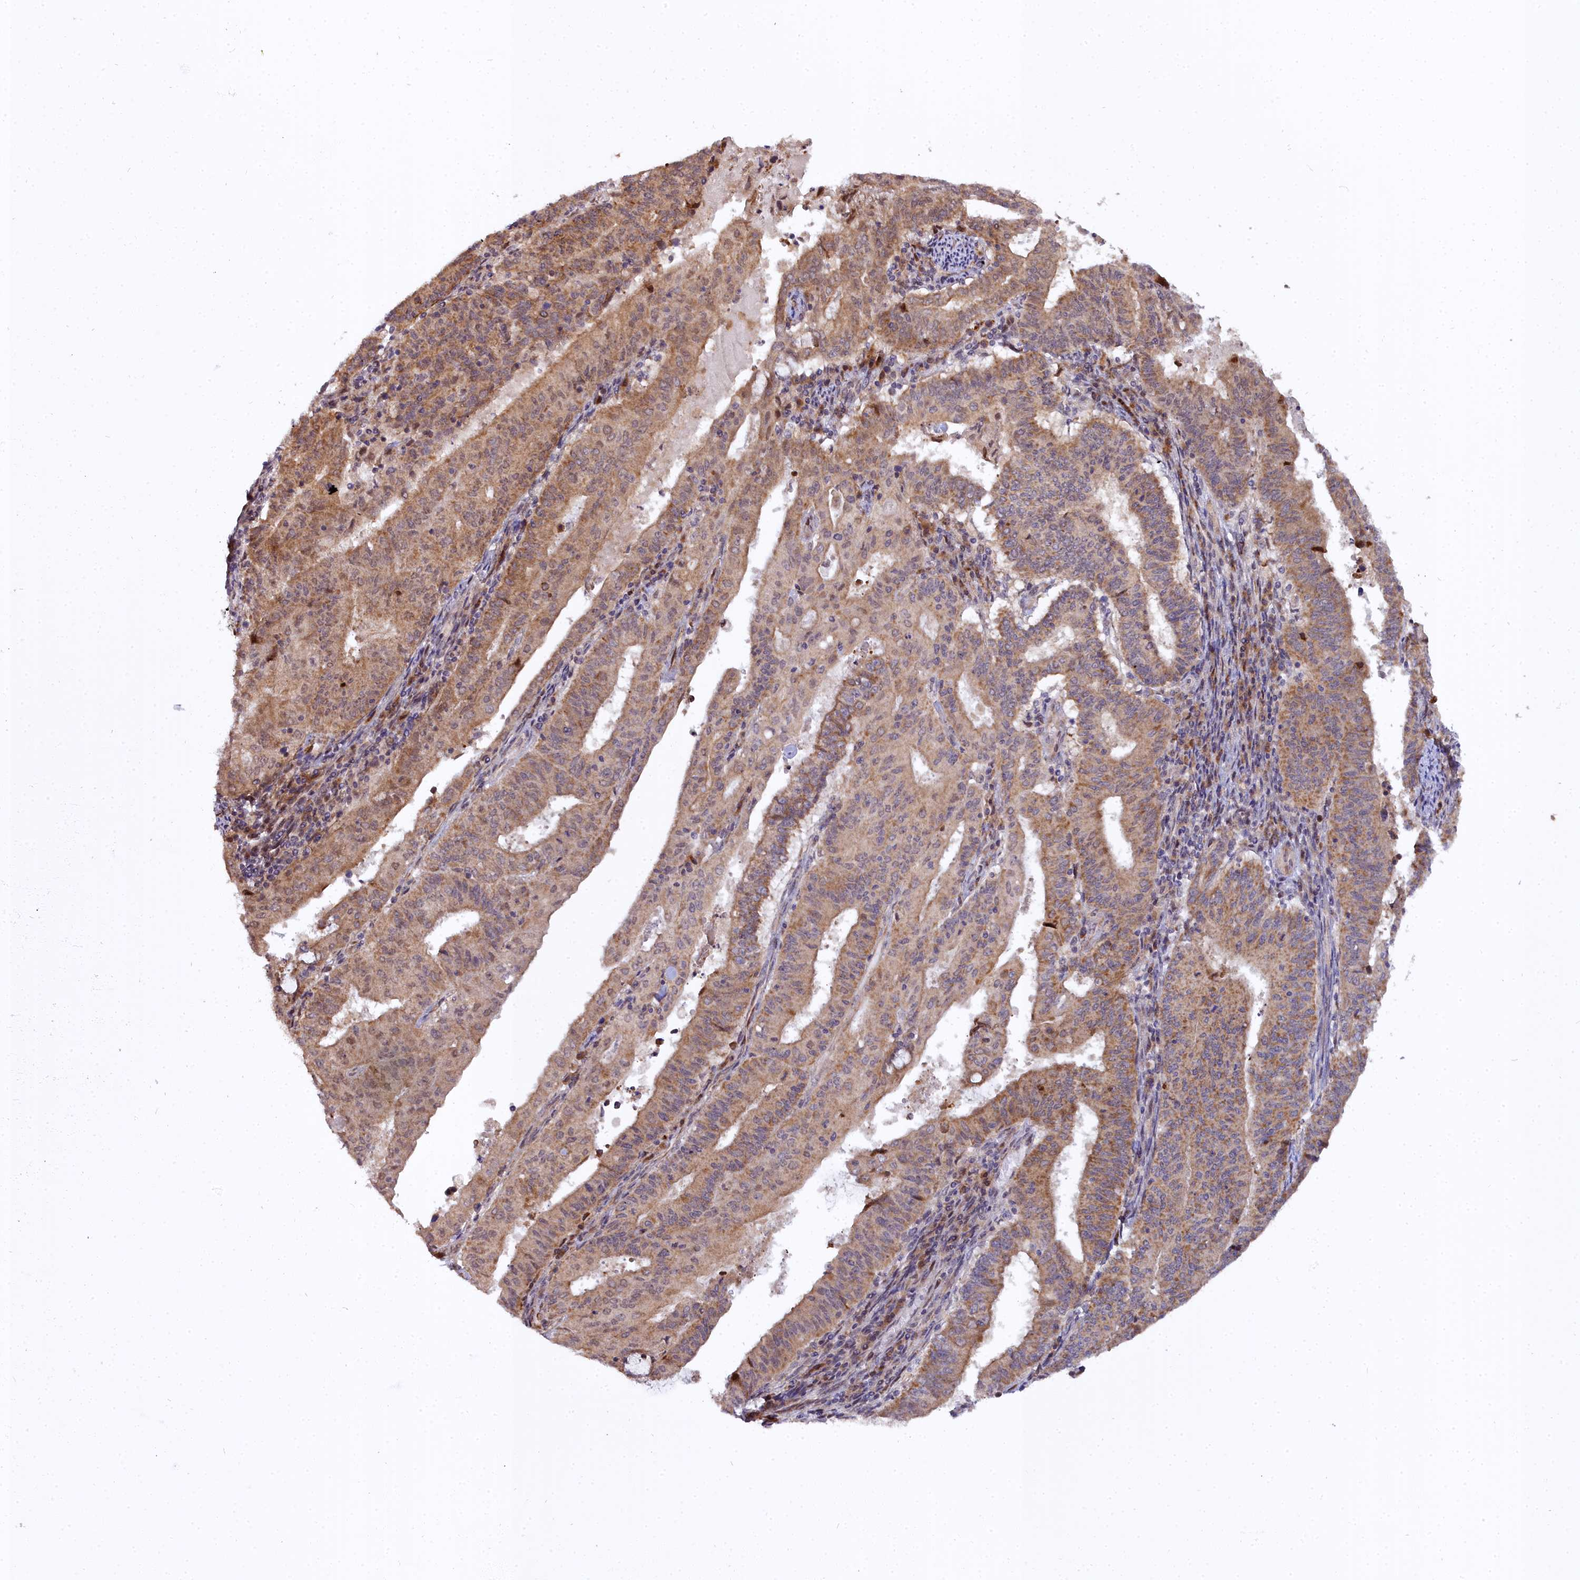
{"staining": {"intensity": "moderate", "quantity": ">75%", "location": "cytoplasmic/membranous"}, "tissue": "endometrial cancer", "cell_type": "Tumor cells", "image_type": "cancer", "snomed": [{"axis": "morphology", "description": "Adenocarcinoma, NOS"}, {"axis": "topography", "description": "Endometrium"}], "caption": "Tumor cells show medium levels of moderate cytoplasmic/membranous positivity in approximately >75% of cells in human adenocarcinoma (endometrial).", "gene": "MRPS11", "patient": {"sex": "female", "age": 59}}